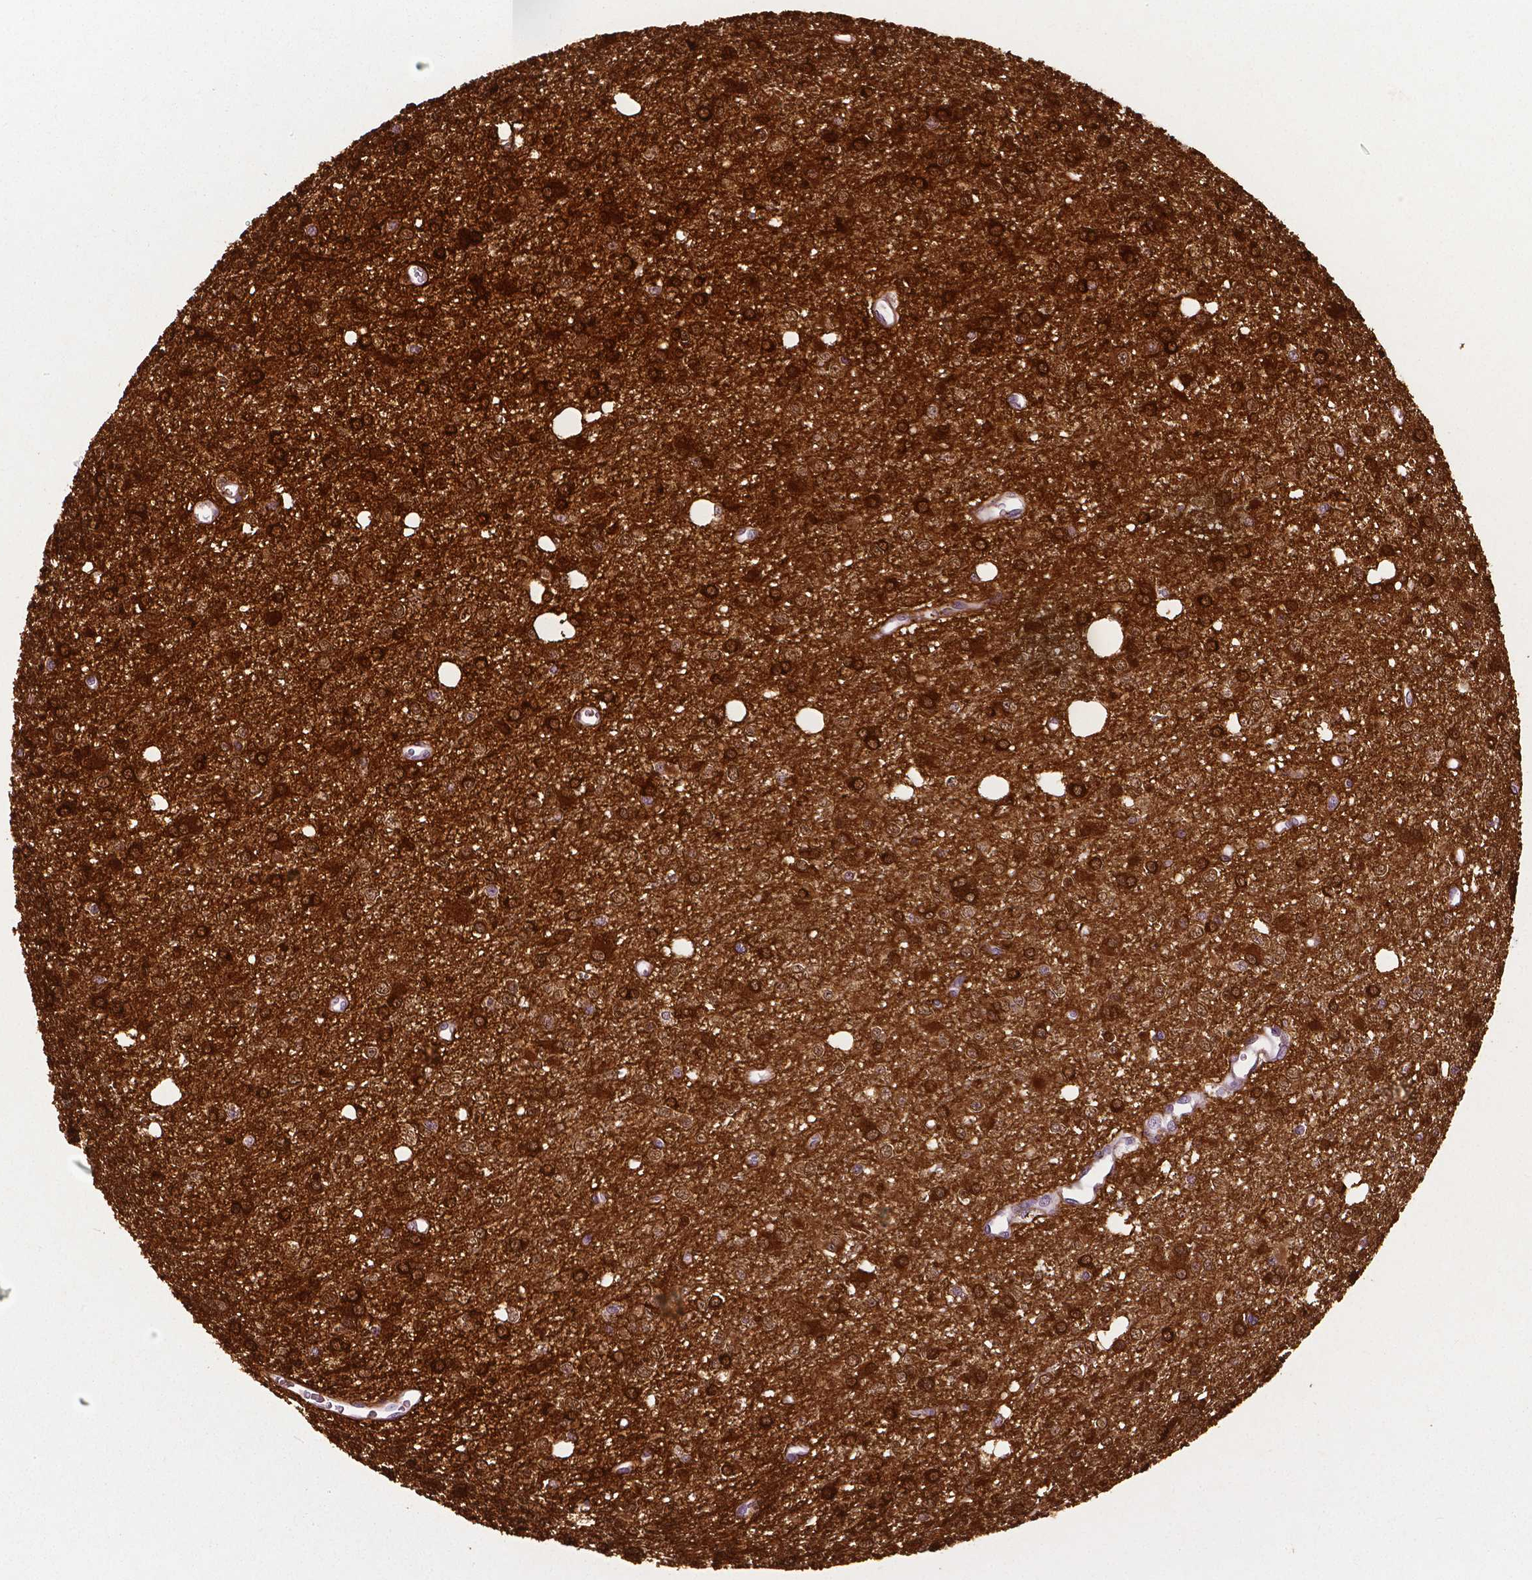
{"staining": {"intensity": "strong", "quantity": ">75%", "location": "cytoplasmic/membranous"}, "tissue": "glioma", "cell_type": "Tumor cells", "image_type": "cancer", "snomed": [{"axis": "morphology", "description": "Glioma, malignant, Low grade"}, {"axis": "topography", "description": "Brain"}], "caption": "The photomicrograph shows staining of glioma, revealing strong cytoplasmic/membranous protein expression (brown color) within tumor cells.", "gene": "PHGDH", "patient": {"sex": "female", "age": 45}}